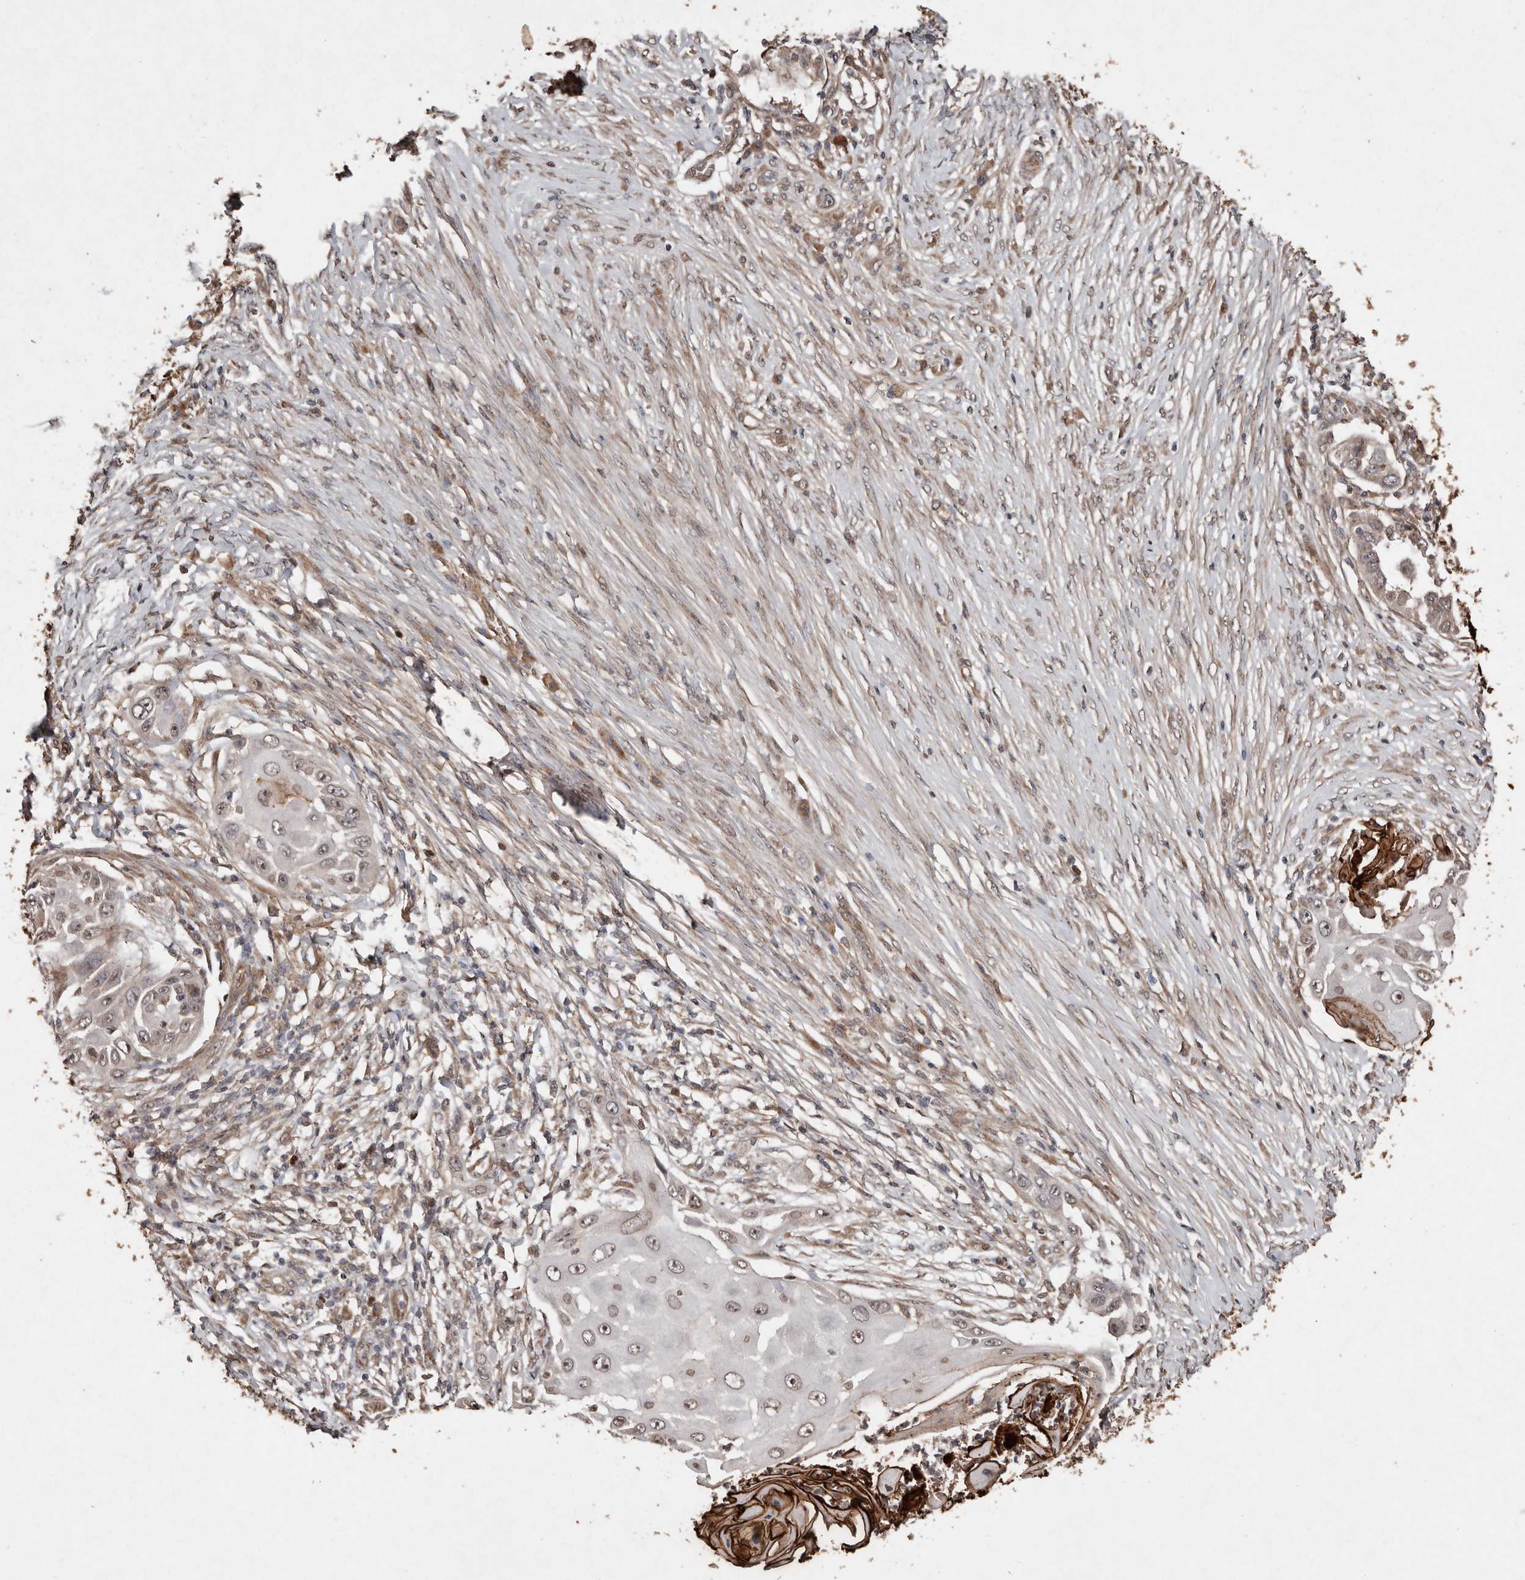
{"staining": {"intensity": "moderate", "quantity": "<25%", "location": "nuclear"}, "tissue": "skin cancer", "cell_type": "Tumor cells", "image_type": "cancer", "snomed": [{"axis": "morphology", "description": "Squamous cell carcinoma, NOS"}, {"axis": "topography", "description": "Skin"}], "caption": "Immunohistochemistry staining of skin squamous cell carcinoma, which exhibits low levels of moderate nuclear staining in about <25% of tumor cells indicating moderate nuclear protein positivity. The staining was performed using DAB (3,3'-diaminobenzidine) (brown) for protein detection and nuclei were counterstained in hematoxylin (blue).", "gene": "DIP2C", "patient": {"sex": "female", "age": 44}}